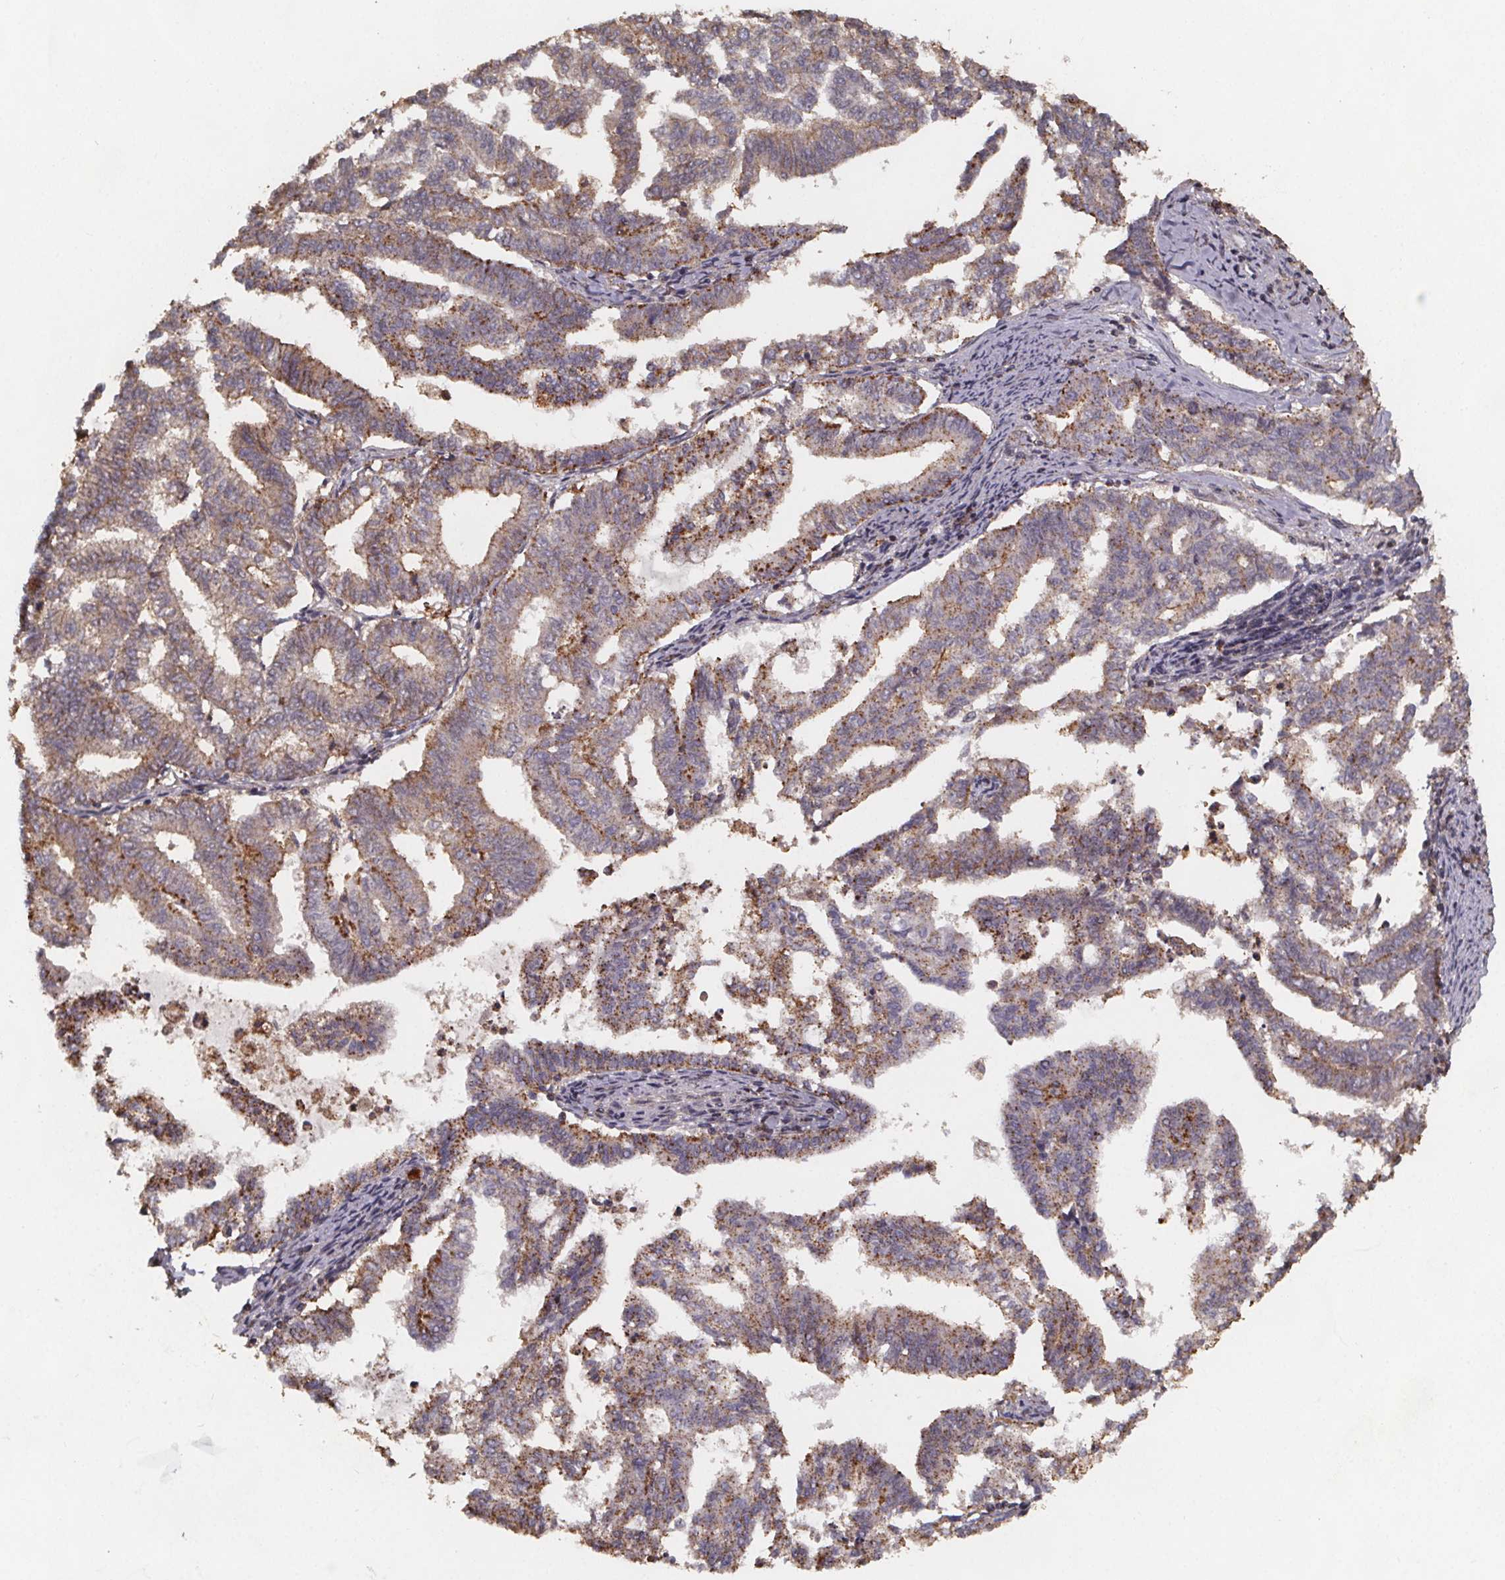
{"staining": {"intensity": "moderate", "quantity": "25%-75%", "location": "cytoplasmic/membranous"}, "tissue": "endometrial cancer", "cell_type": "Tumor cells", "image_type": "cancer", "snomed": [{"axis": "morphology", "description": "Adenocarcinoma, NOS"}, {"axis": "topography", "description": "Endometrium"}], "caption": "A high-resolution micrograph shows immunohistochemistry staining of endometrial adenocarcinoma, which exhibits moderate cytoplasmic/membranous expression in about 25%-75% of tumor cells.", "gene": "ZNF879", "patient": {"sex": "female", "age": 79}}